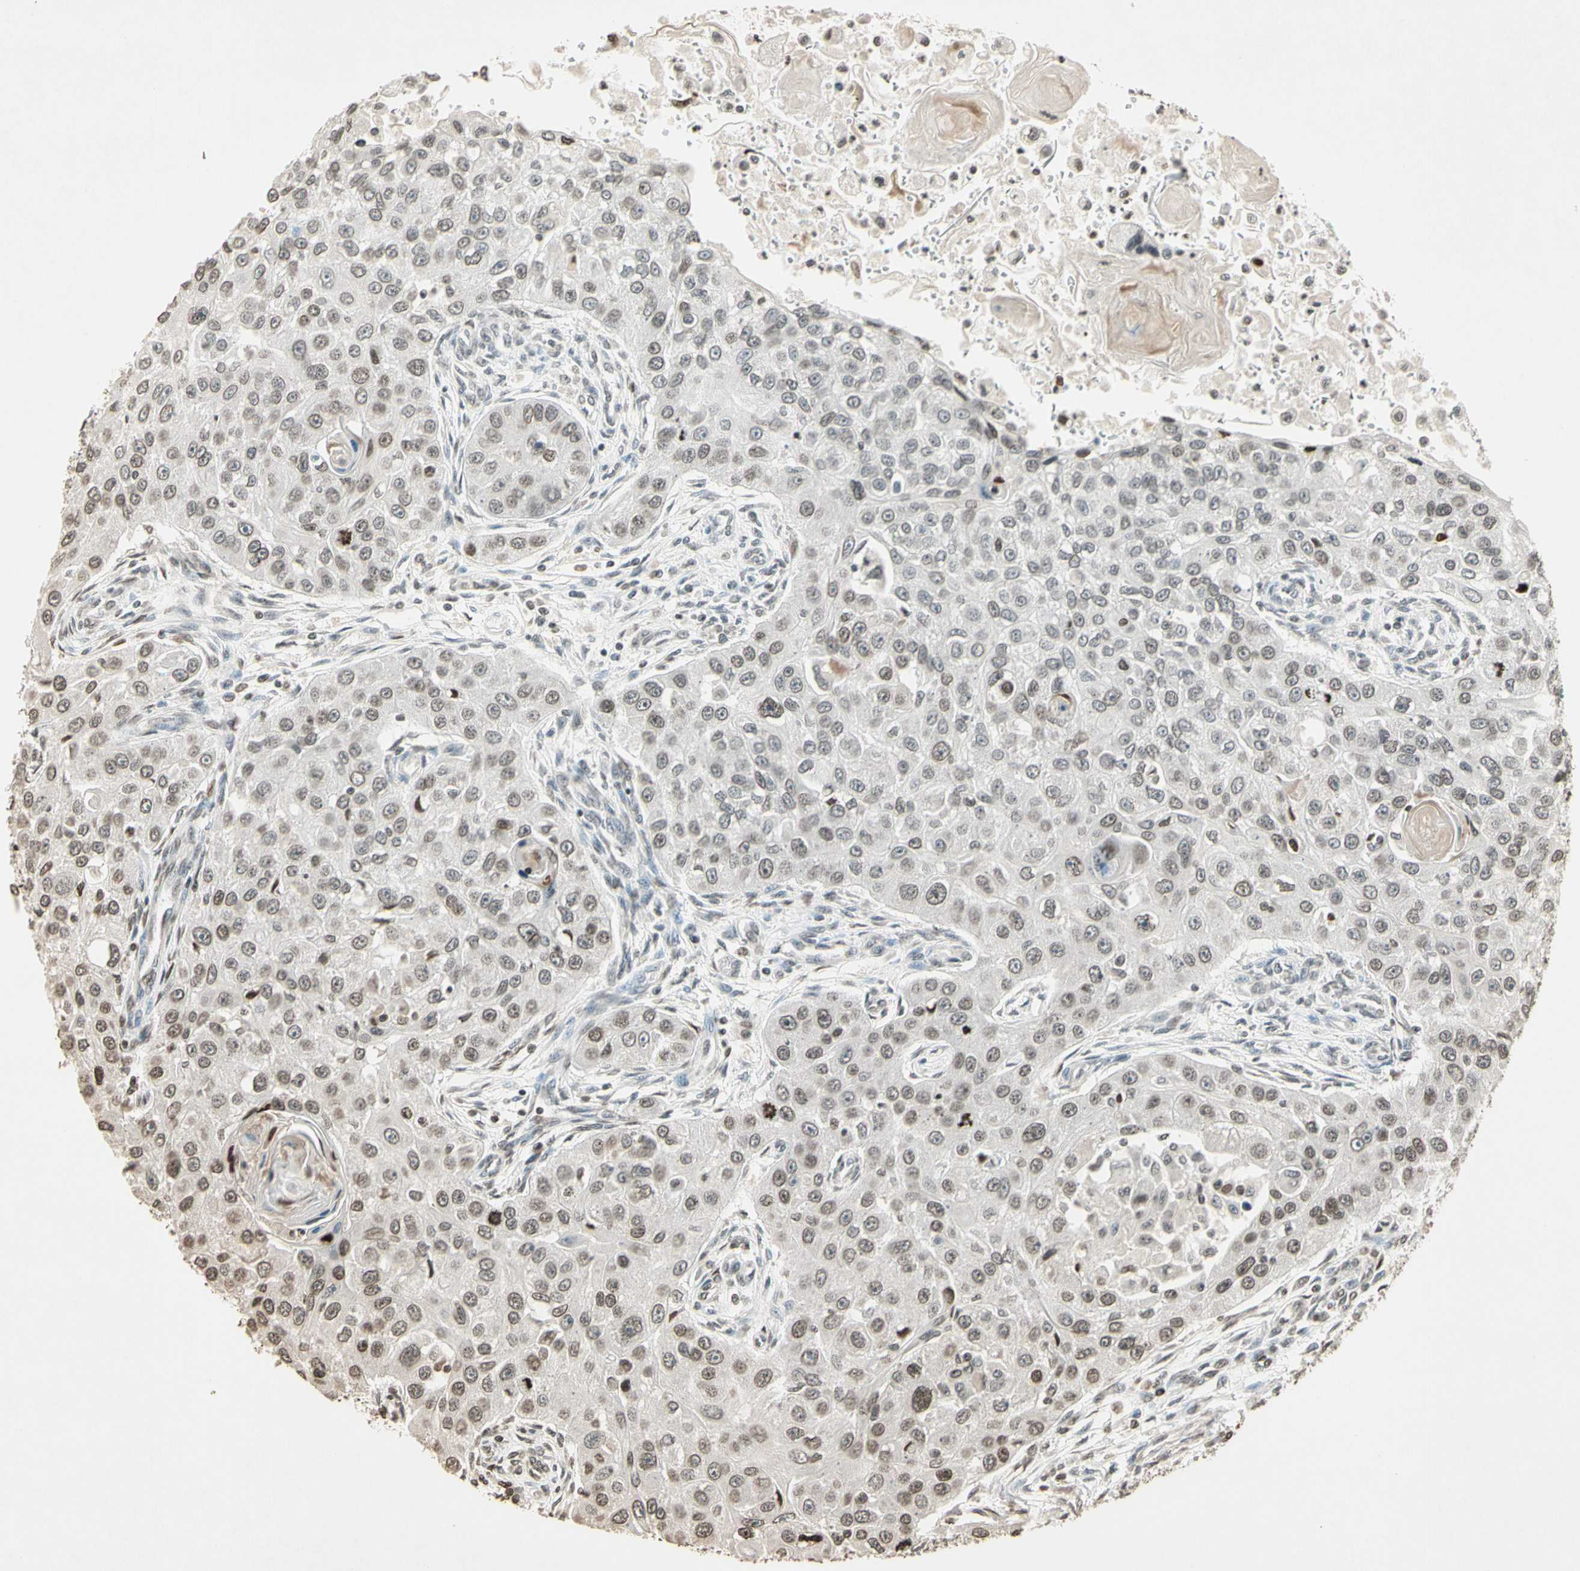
{"staining": {"intensity": "weak", "quantity": "25%-75%", "location": "nuclear"}, "tissue": "head and neck cancer", "cell_type": "Tumor cells", "image_type": "cancer", "snomed": [{"axis": "morphology", "description": "Normal tissue, NOS"}, {"axis": "morphology", "description": "Squamous cell carcinoma, NOS"}, {"axis": "topography", "description": "Skeletal muscle"}, {"axis": "topography", "description": "Head-Neck"}], "caption": "Tumor cells reveal weak nuclear expression in approximately 25%-75% of cells in head and neck cancer.", "gene": "TOP1", "patient": {"sex": "male", "age": 51}}